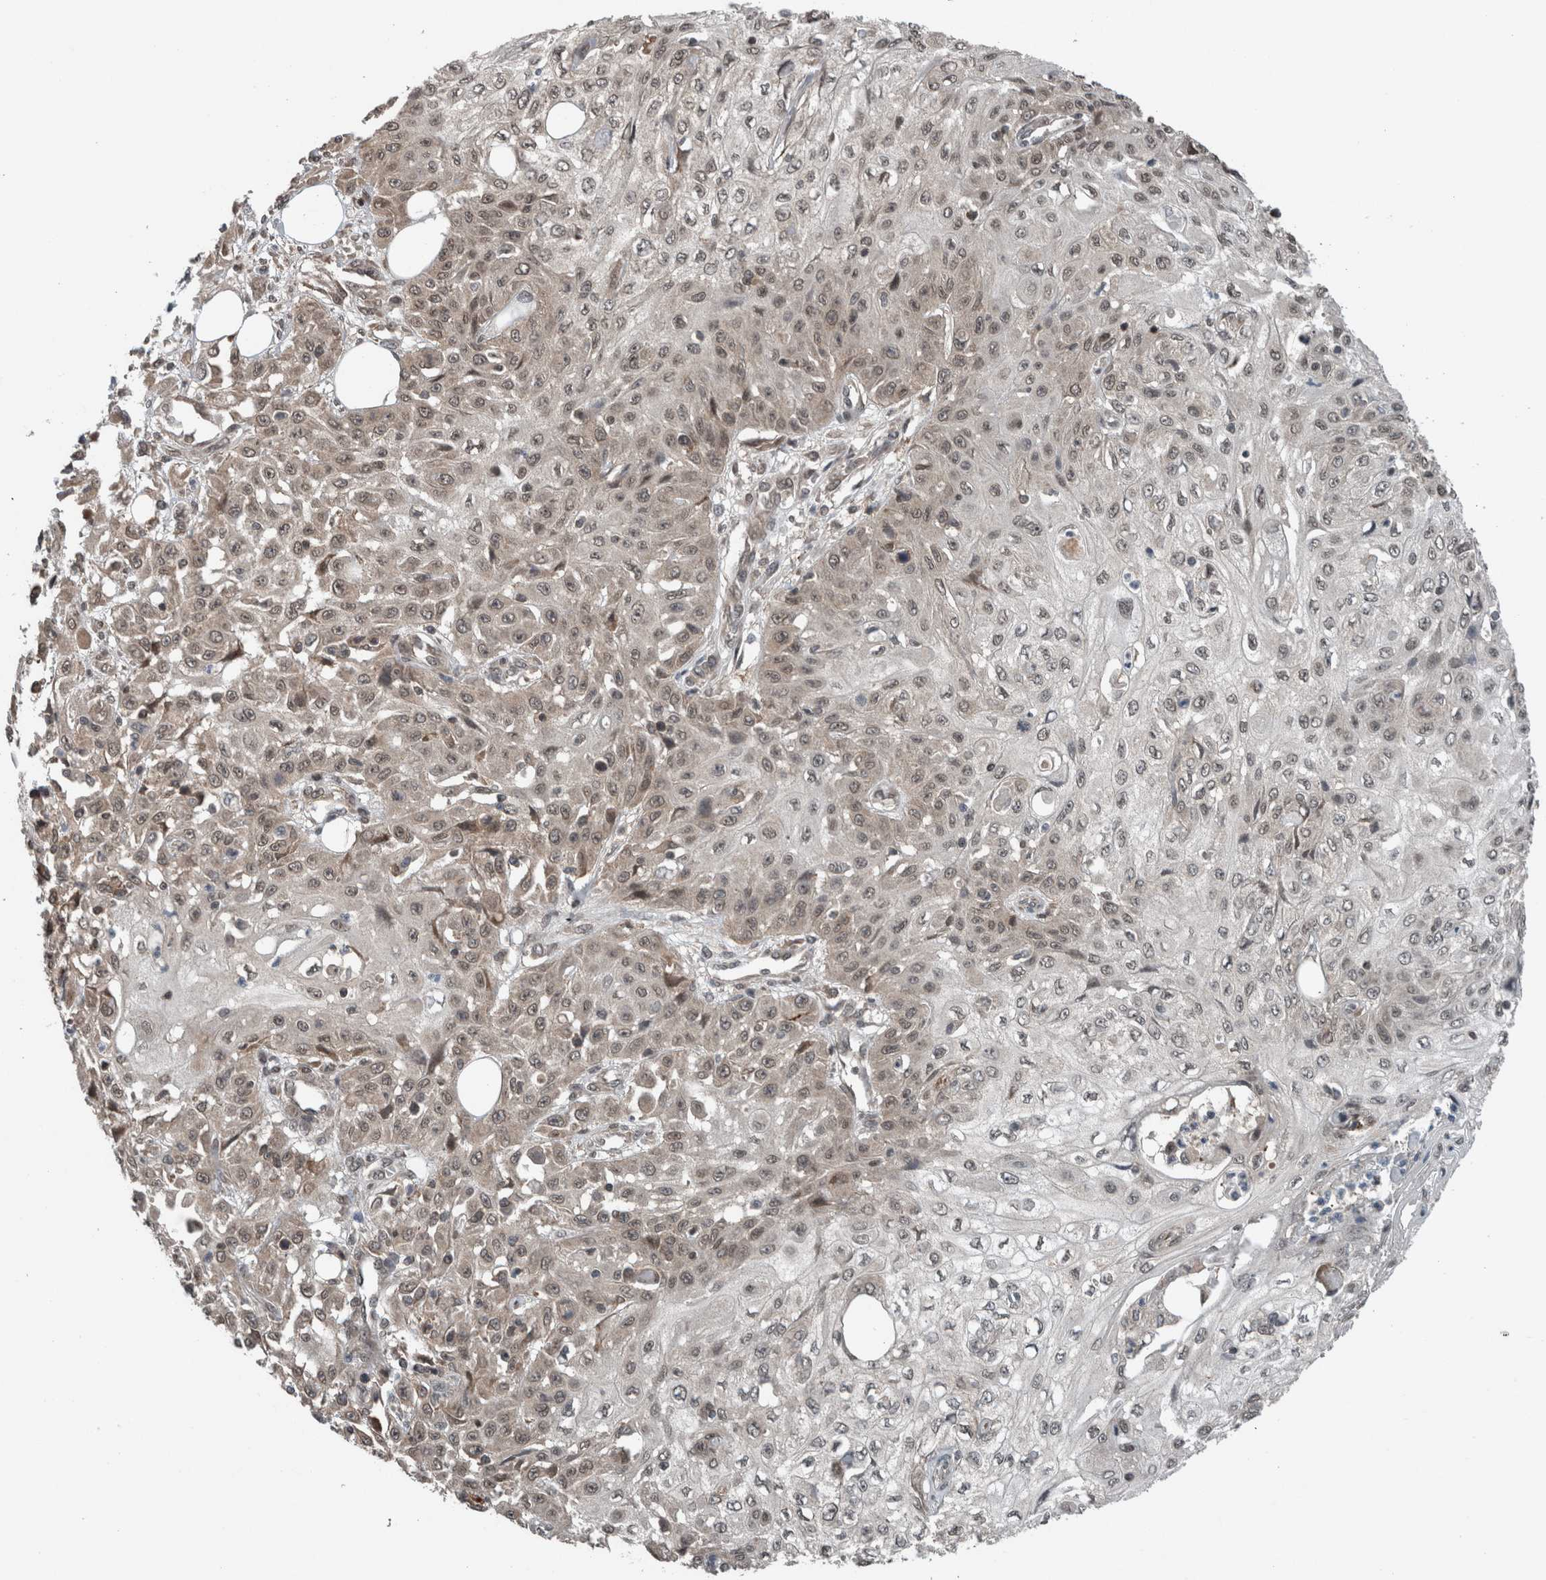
{"staining": {"intensity": "weak", "quantity": "25%-75%", "location": "cytoplasmic/membranous,nuclear"}, "tissue": "skin cancer", "cell_type": "Tumor cells", "image_type": "cancer", "snomed": [{"axis": "morphology", "description": "Squamous cell carcinoma, NOS"}, {"axis": "morphology", "description": "Squamous cell carcinoma, metastatic, NOS"}, {"axis": "topography", "description": "Skin"}, {"axis": "topography", "description": "Lymph node"}], "caption": "Skin squamous cell carcinoma stained with a protein marker demonstrates weak staining in tumor cells.", "gene": "SPAG7", "patient": {"sex": "male", "age": 75}}